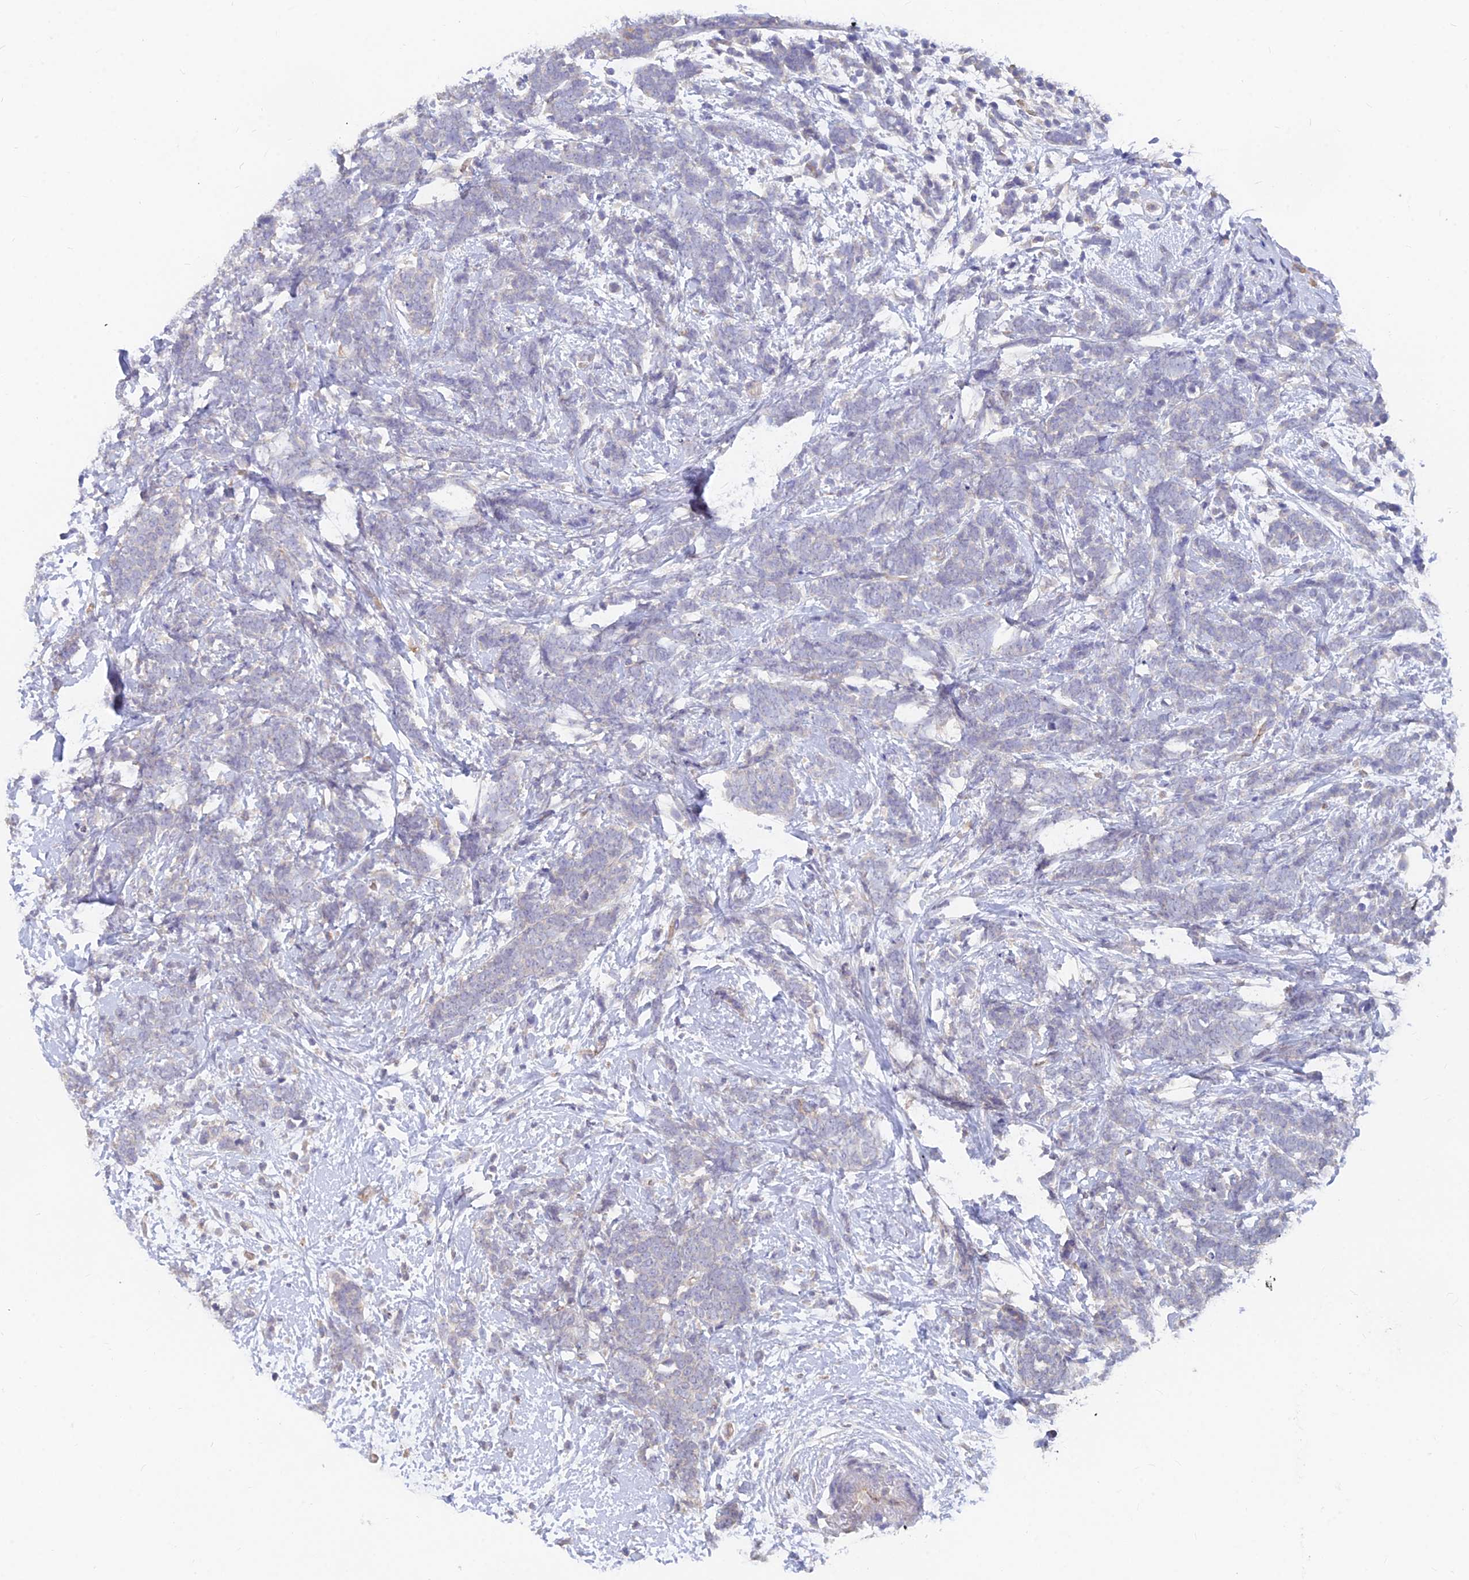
{"staining": {"intensity": "negative", "quantity": "none", "location": "none"}, "tissue": "breast cancer", "cell_type": "Tumor cells", "image_type": "cancer", "snomed": [{"axis": "morphology", "description": "Lobular carcinoma"}, {"axis": "topography", "description": "Breast"}], "caption": "The immunohistochemistry (IHC) image has no significant staining in tumor cells of lobular carcinoma (breast) tissue.", "gene": "ARRDC1", "patient": {"sex": "female", "age": 58}}